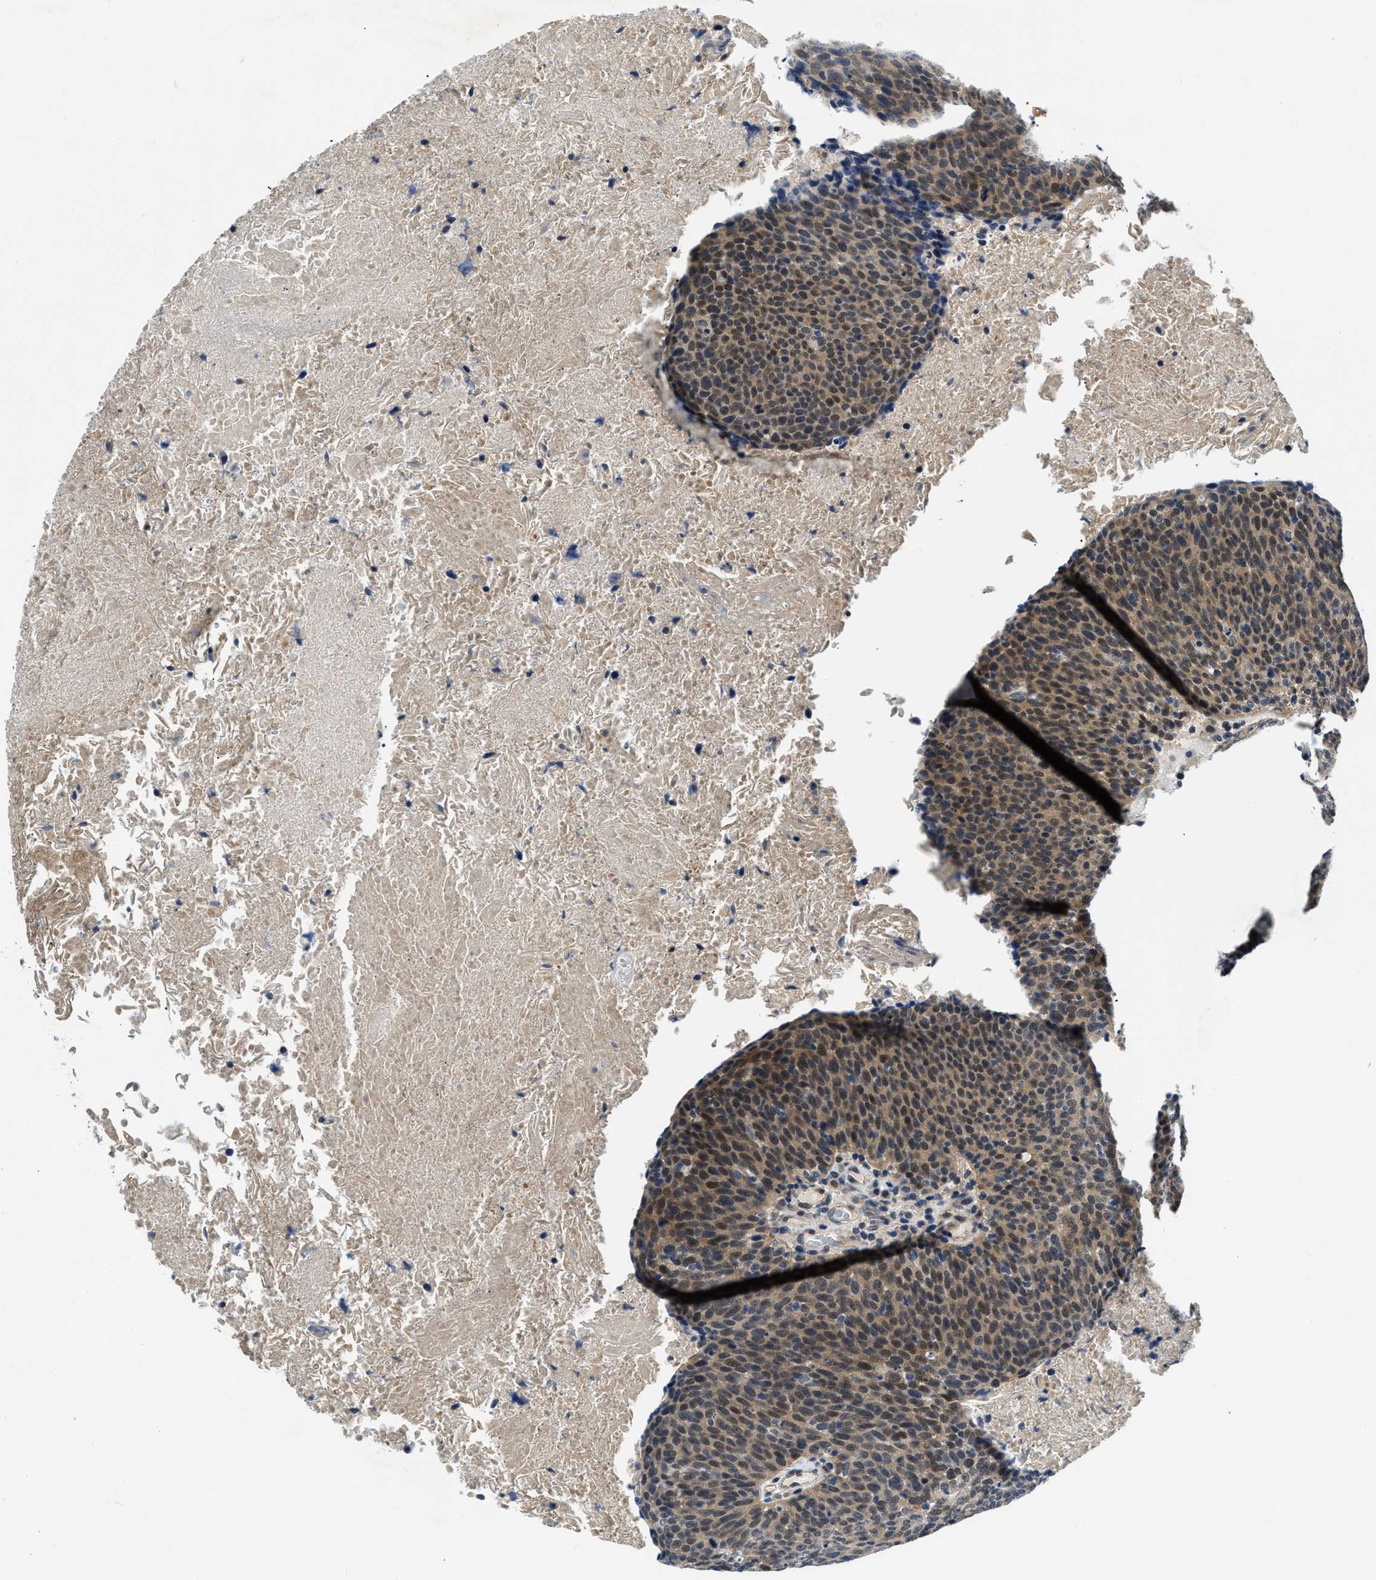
{"staining": {"intensity": "moderate", "quantity": ">75%", "location": "cytoplasmic/membranous,nuclear"}, "tissue": "head and neck cancer", "cell_type": "Tumor cells", "image_type": "cancer", "snomed": [{"axis": "morphology", "description": "Squamous cell carcinoma, NOS"}, {"axis": "morphology", "description": "Squamous cell carcinoma, metastatic, NOS"}, {"axis": "topography", "description": "Lymph node"}, {"axis": "topography", "description": "Head-Neck"}], "caption": "Immunohistochemistry histopathology image of human head and neck cancer (squamous cell carcinoma) stained for a protein (brown), which demonstrates medium levels of moderate cytoplasmic/membranous and nuclear positivity in about >75% of tumor cells.", "gene": "SMAD4", "patient": {"sex": "male", "age": 62}}